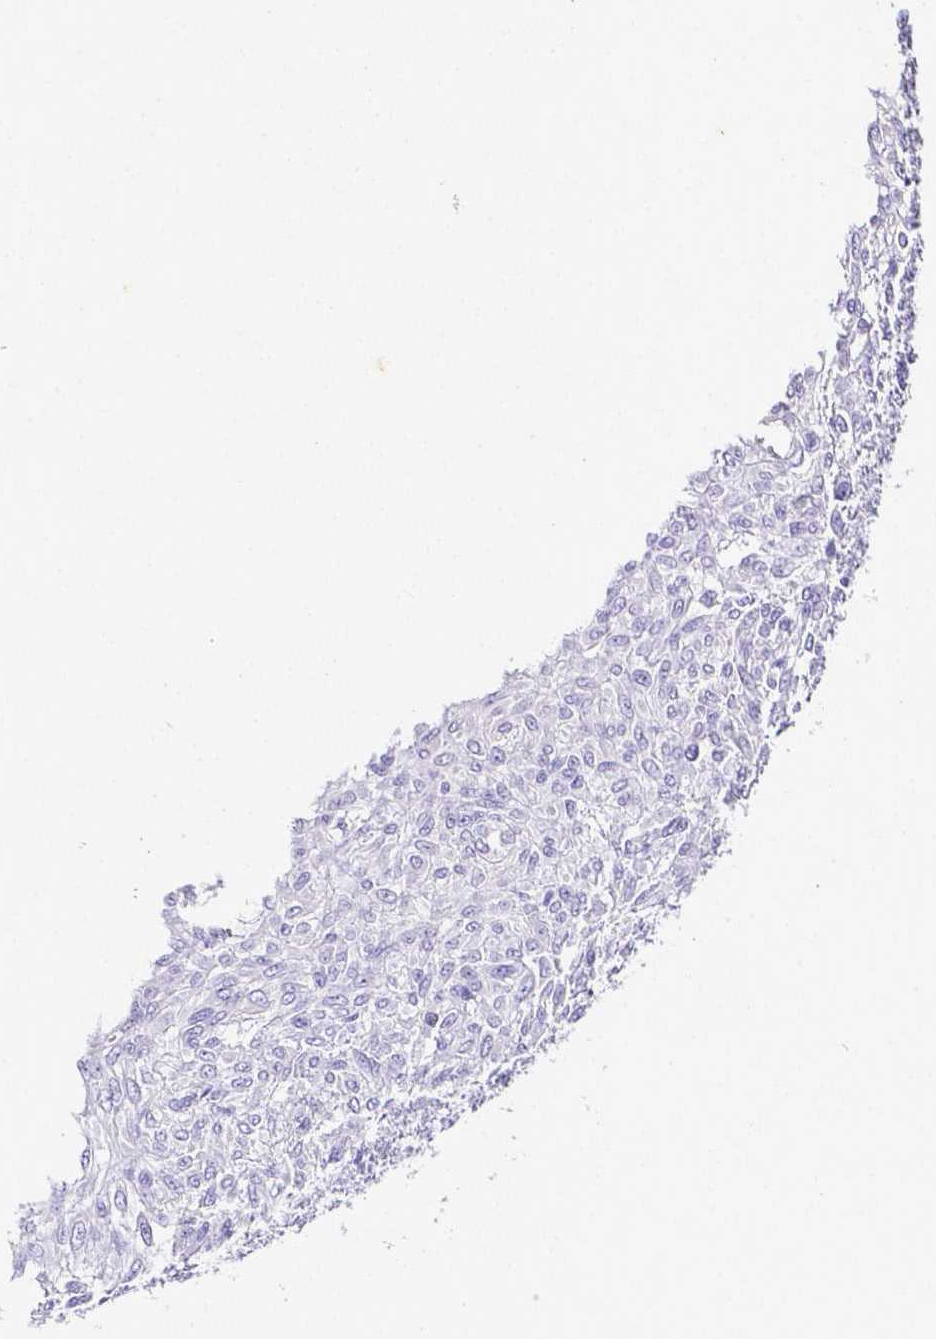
{"staining": {"intensity": "negative", "quantity": "none", "location": "none"}, "tissue": "renal cancer", "cell_type": "Tumor cells", "image_type": "cancer", "snomed": [{"axis": "morphology", "description": "Adenocarcinoma, NOS"}, {"axis": "topography", "description": "Kidney"}], "caption": "There is no significant staining in tumor cells of adenocarcinoma (renal).", "gene": "ARHGAP36", "patient": {"sex": "male", "age": 58}}